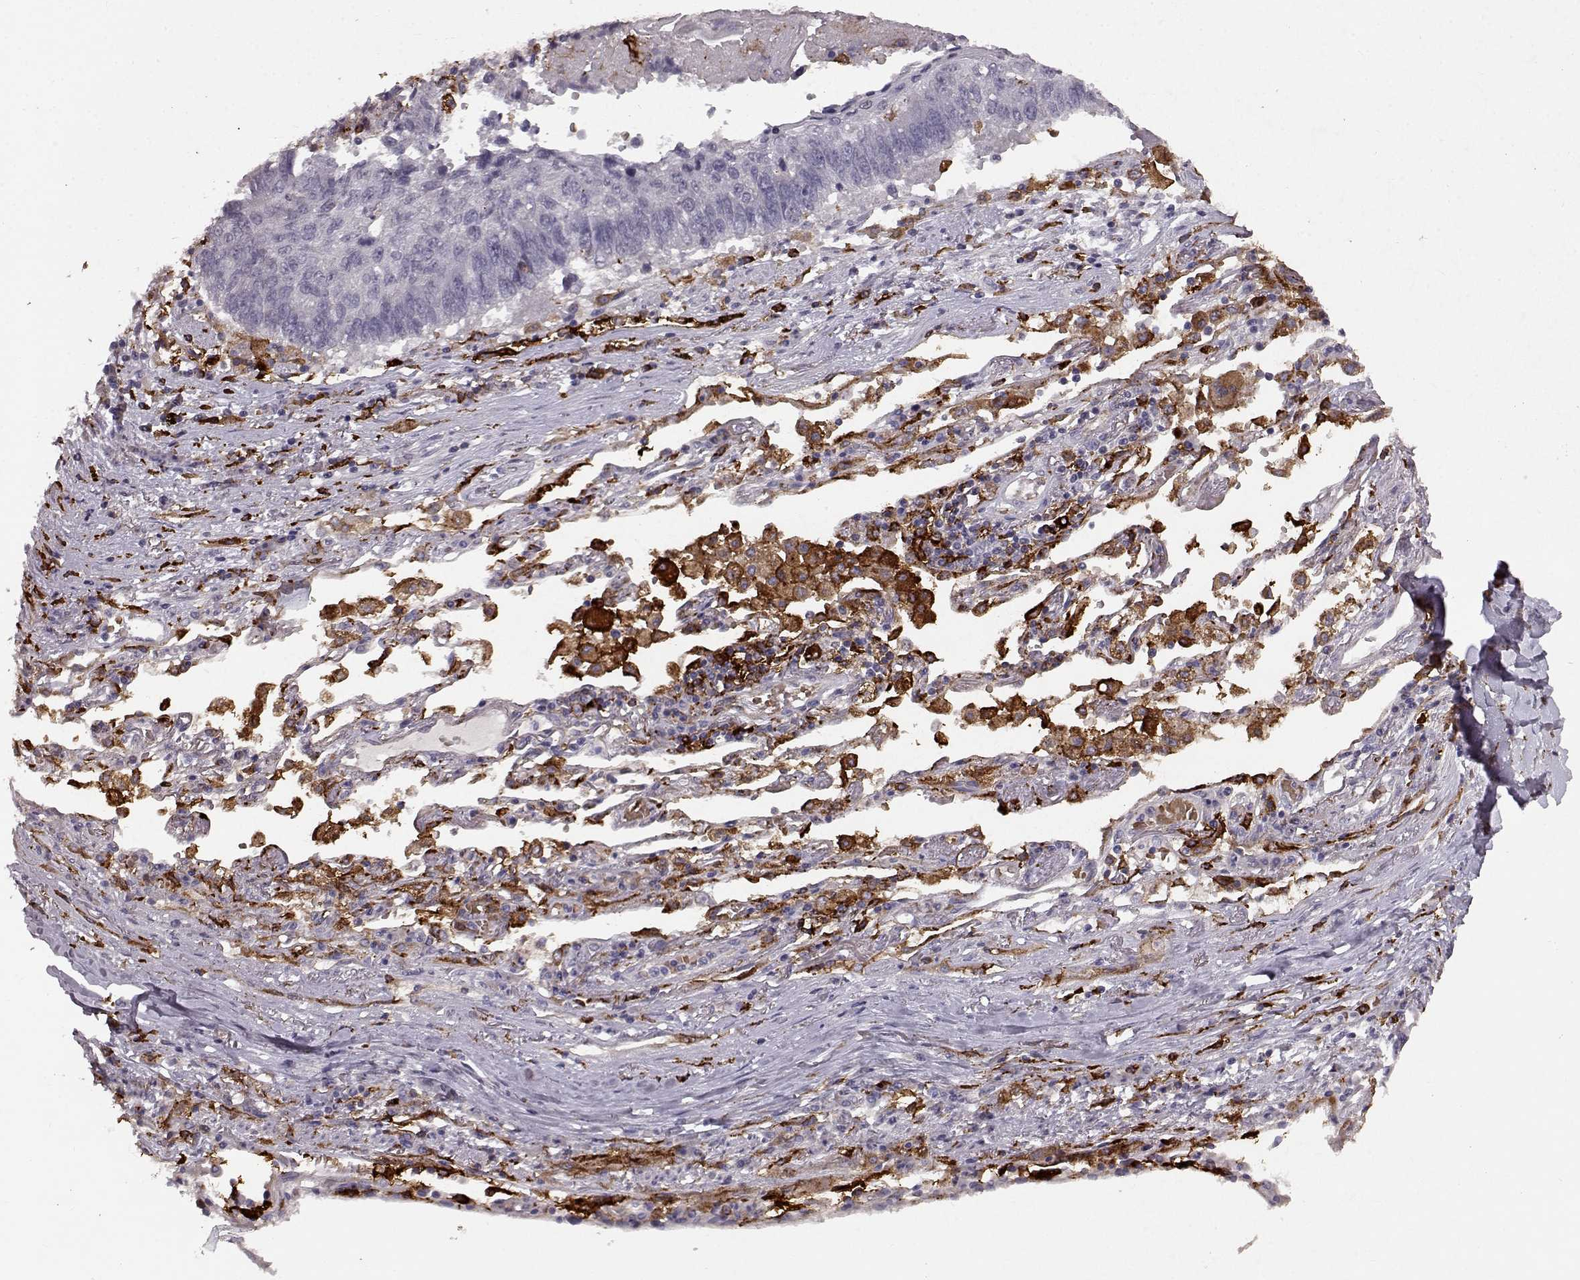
{"staining": {"intensity": "negative", "quantity": "none", "location": "none"}, "tissue": "lung cancer", "cell_type": "Tumor cells", "image_type": "cancer", "snomed": [{"axis": "morphology", "description": "Squamous cell carcinoma, NOS"}, {"axis": "topography", "description": "Lung"}], "caption": "Micrograph shows no significant protein expression in tumor cells of lung cancer (squamous cell carcinoma). (DAB (3,3'-diaminobenzidine) immunohistochemistry with hematoxylin counter stain).", "gene": "CCNF", "patient": {"sex": "male", "age": 73}}